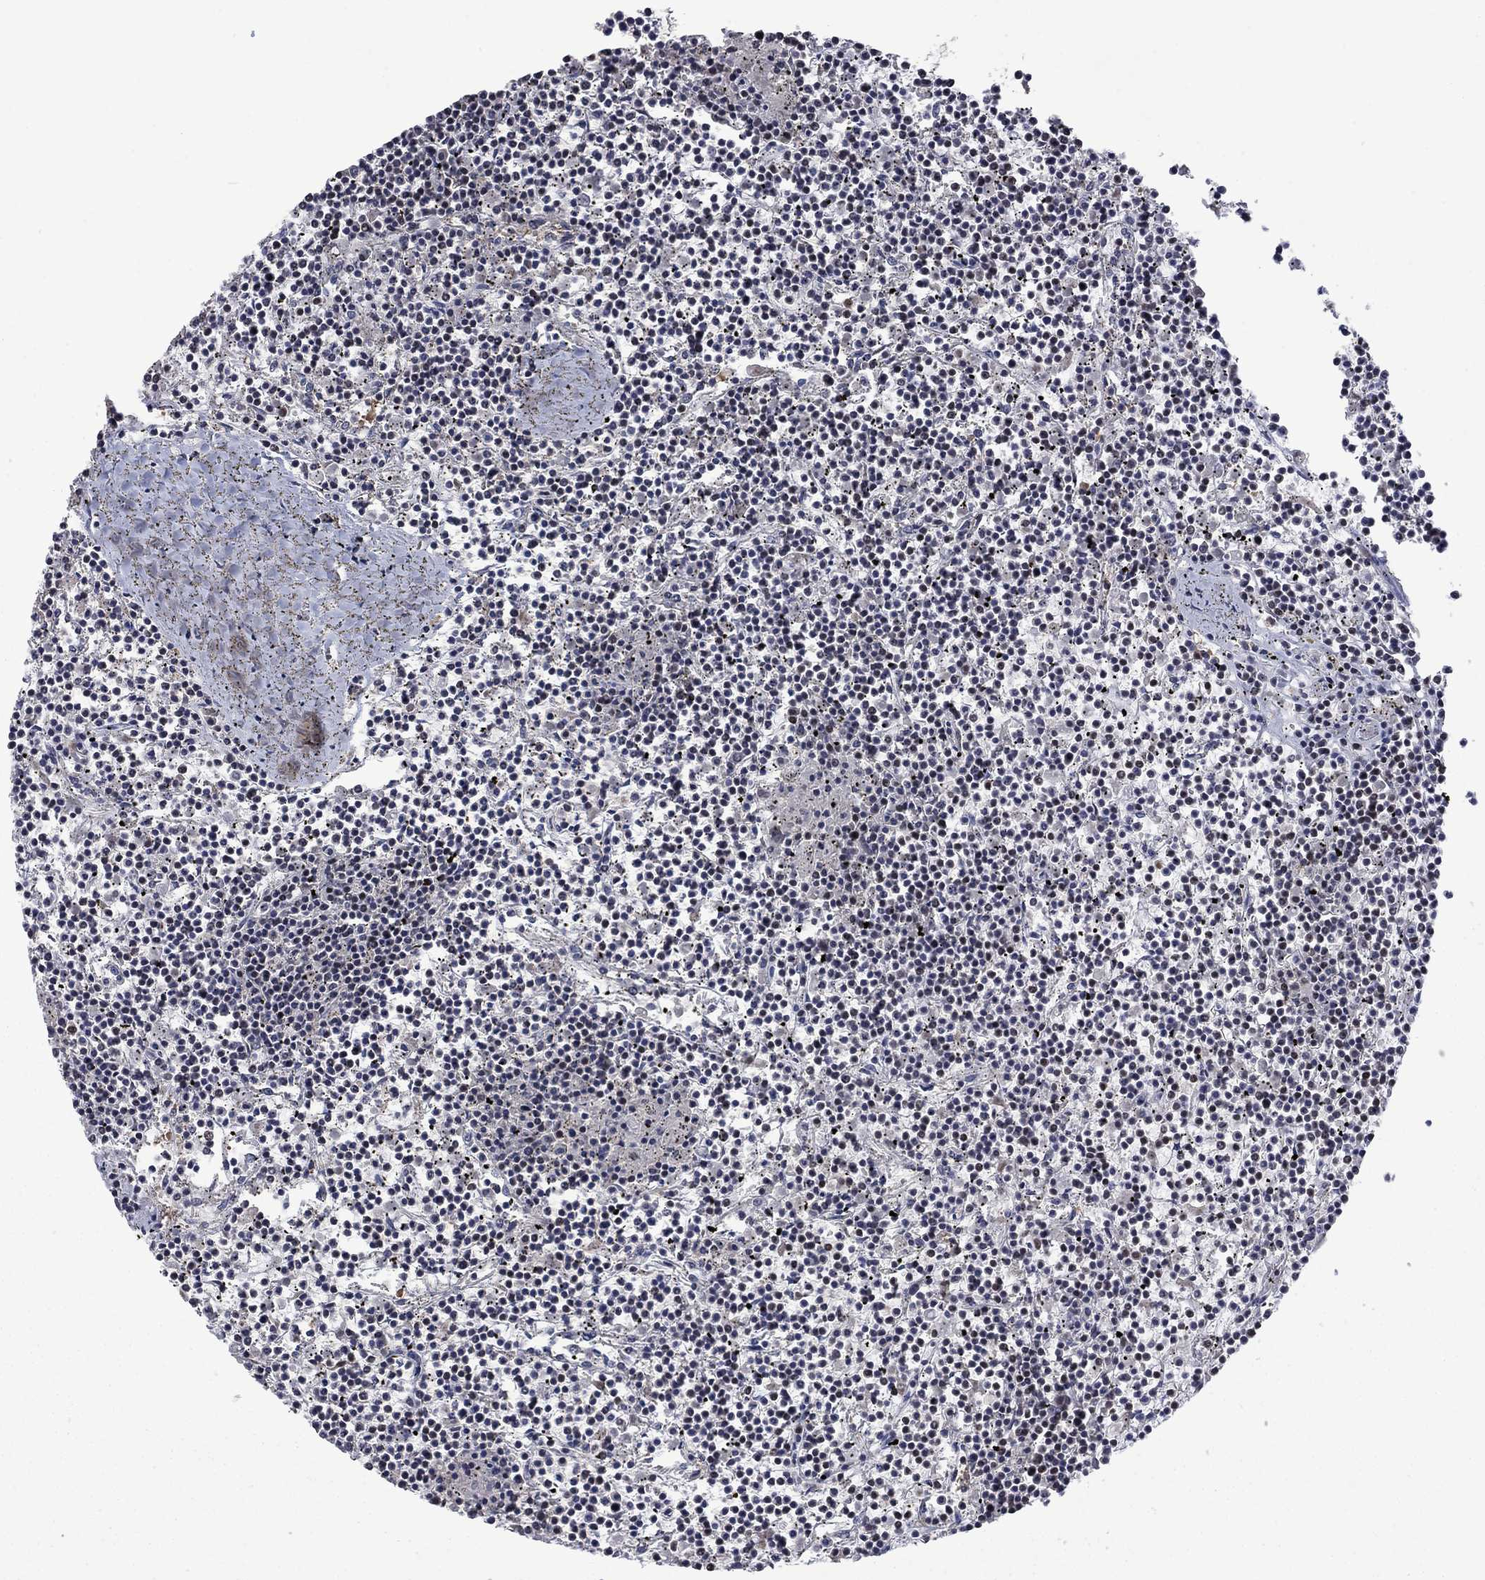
{"staining": {"intensity": "negative", "quantity": "none", "location": "none"}, "tissue": "lymphoma", "cell_type": "Tumor cells", "image_type": "cancer", "snomed": [{"axis": "morphology", "description": "Malignant lymphoma, non-Hodgkin's type, Low grade"}, {"axis": "topography", "description": "Spleen"}], "caption": "DAB immunohistochemical staining of human lymphoma exhibits no significant expression in tumor cells. (DAB immunohistochemistry visualized using brightfield microscopy, high magnification).", "gene": "FBL", "patient": {"sex": "female", "age": 19}}